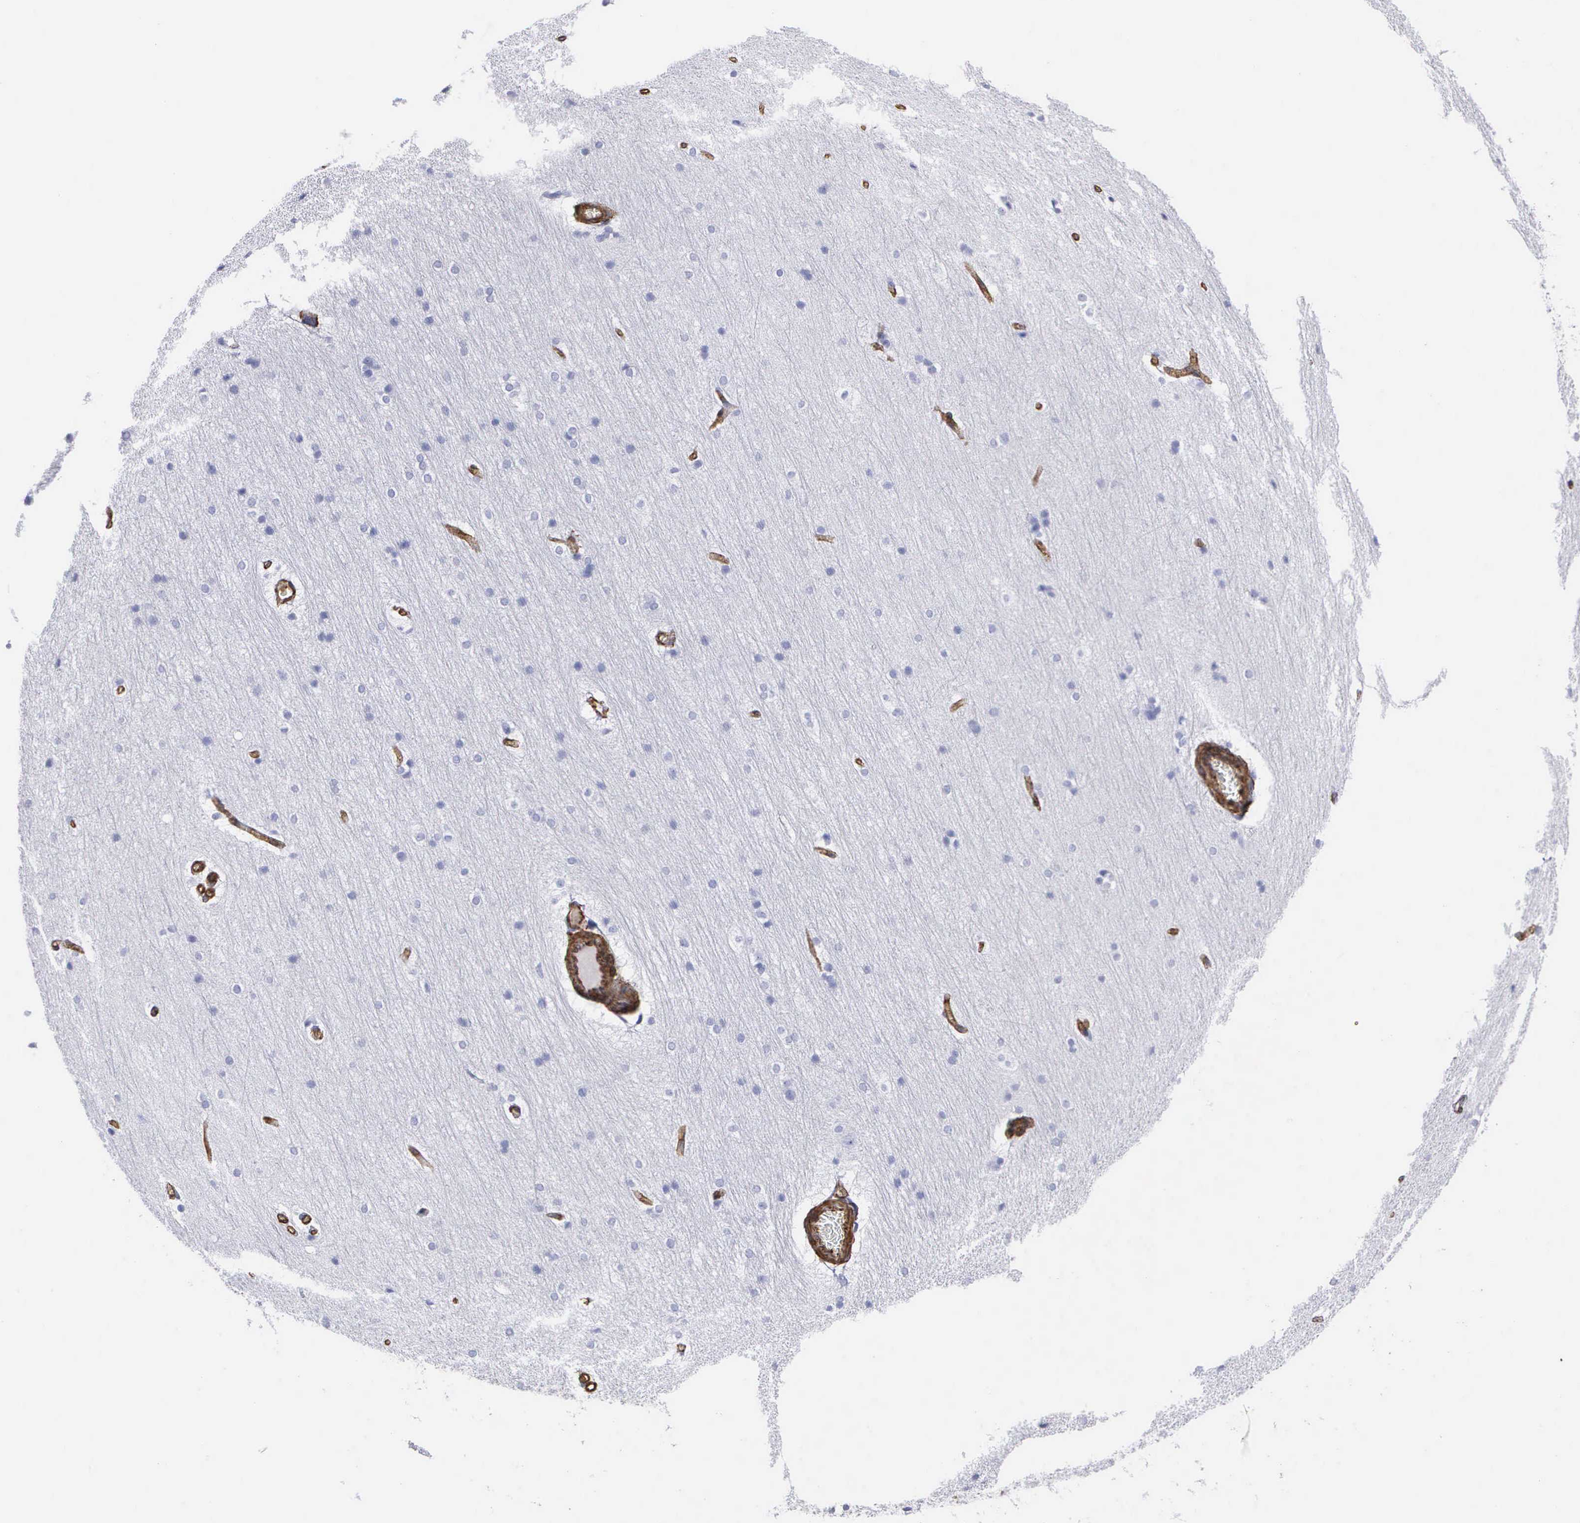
{"staining": {"intensity": "strong", "quantity": ">75%", "location": "cytoplasmic/membranous"}, "tissue": "cerebral cortex", "cell_type": "Endothelial cells", "image_type": "normal", "snomed": [{"axis": "morphology", "description": "Normal tissue, NOS"}, {"axis": "topography", "description": "Cerebral cortex"}, {"axis": "topography", "description": "Hippocampus"}], "caption": "IHC (DAB (3,3'-diaminobenzidine)) staining of normal cerebral cortex demonstrates strong cytoplasmic/membranous protein staining in approximately >75% of endothelial cells.", "gene": "MAGEB10", "patient": {"sex": "female", "age": 19}}